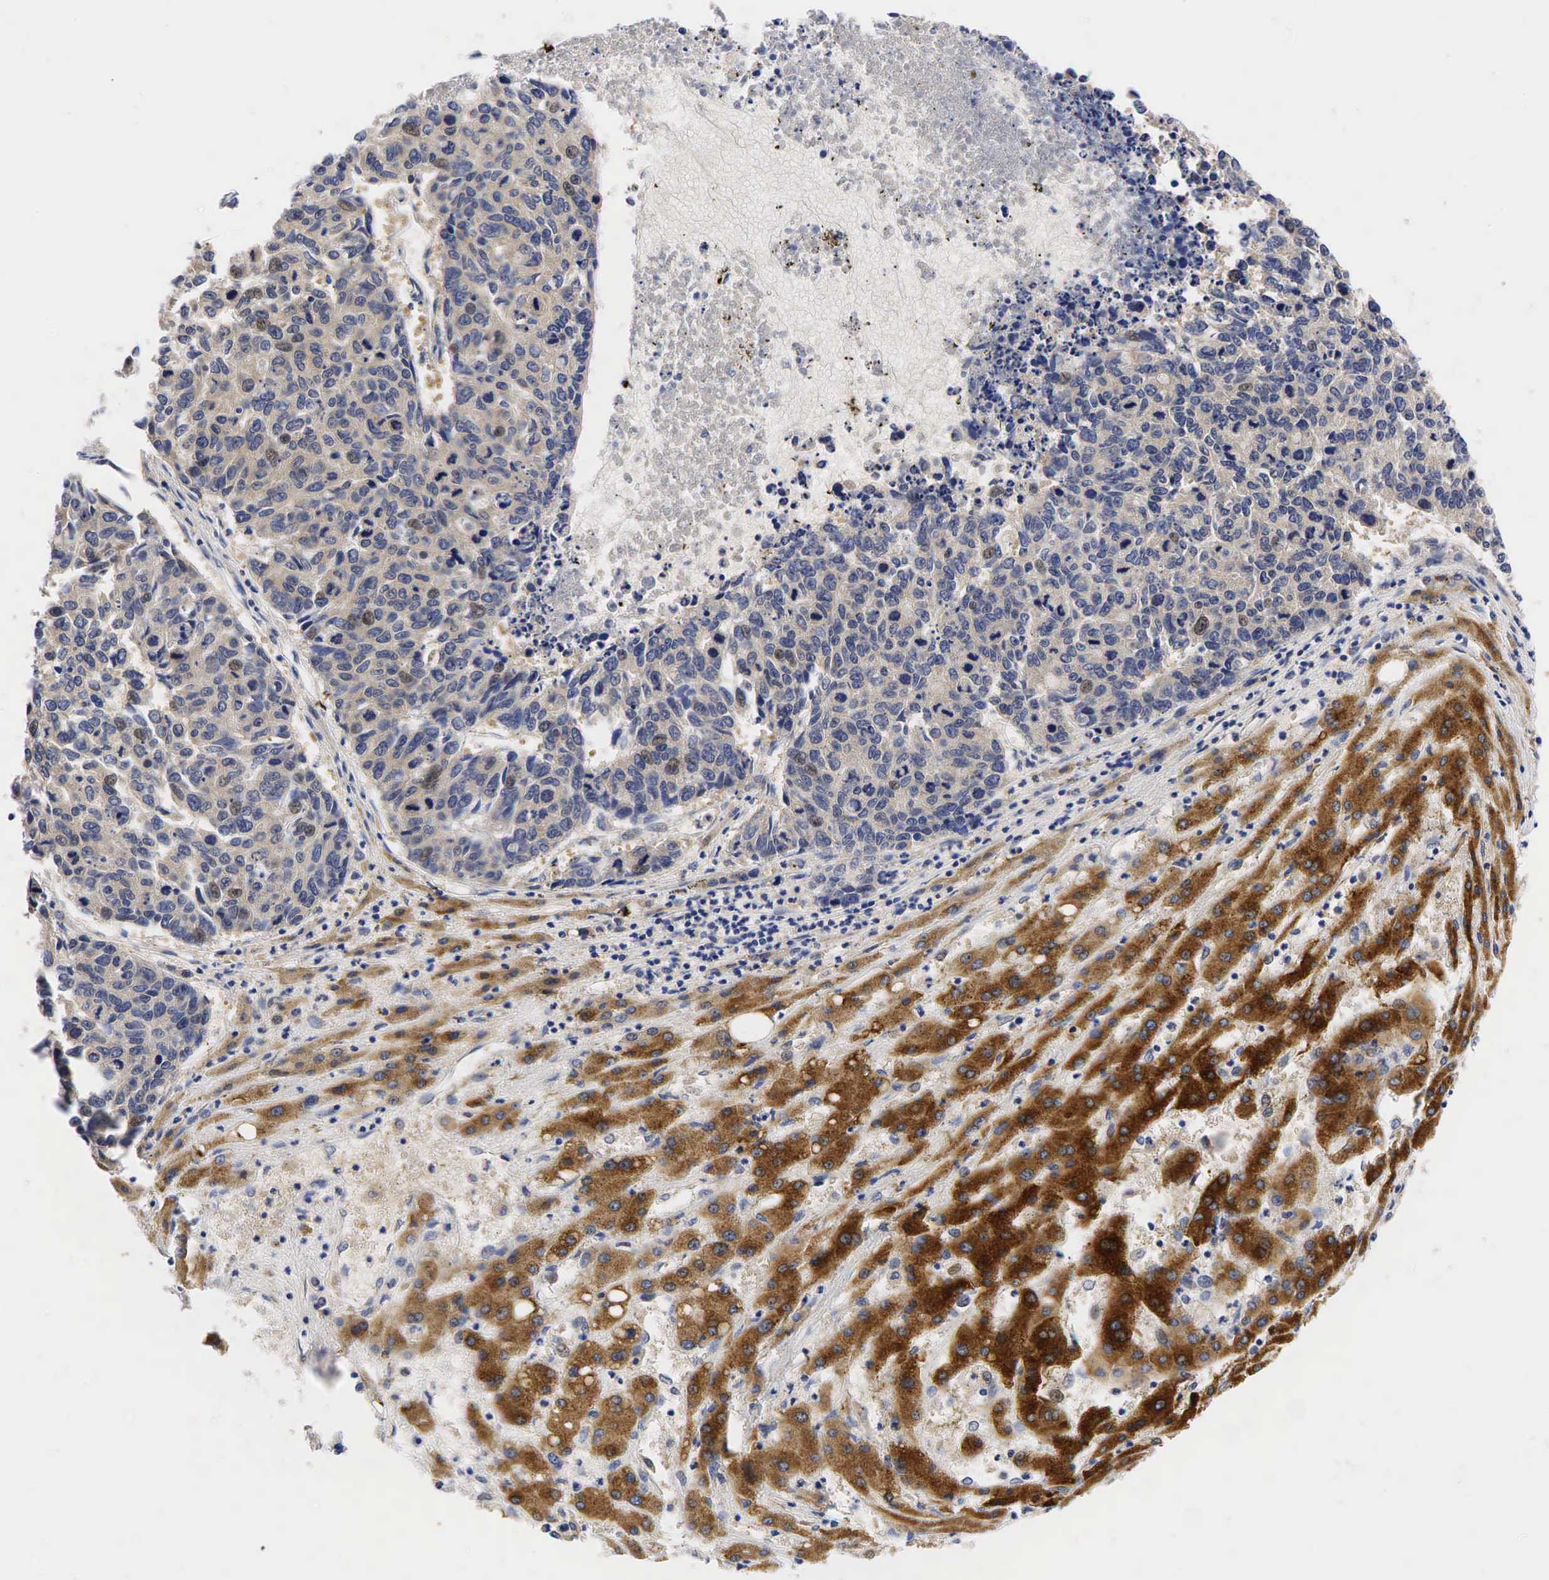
{"staining": {"intensity": "weak", "quantity": "<25%", "location": "nuclear"}, "tissue": "liver cancer", "cell_type": "Tumor cells", "image_type": "cancer", "snomed": [{"axis": "morphology", "description": "Carcinoma, metastatic, NOS"}, {"axis": "topography", "description": "Liver"}], "caption": "This image is of liver cancer (metastatic carcinoma) stained with immunohistochemistry (IHC) to label a protein in brown with the nuclei are counter-stained blue. There is no positivity in tumor cells.", "gene": "CCND1", "patient": {"sex": "male", "age": 49}}